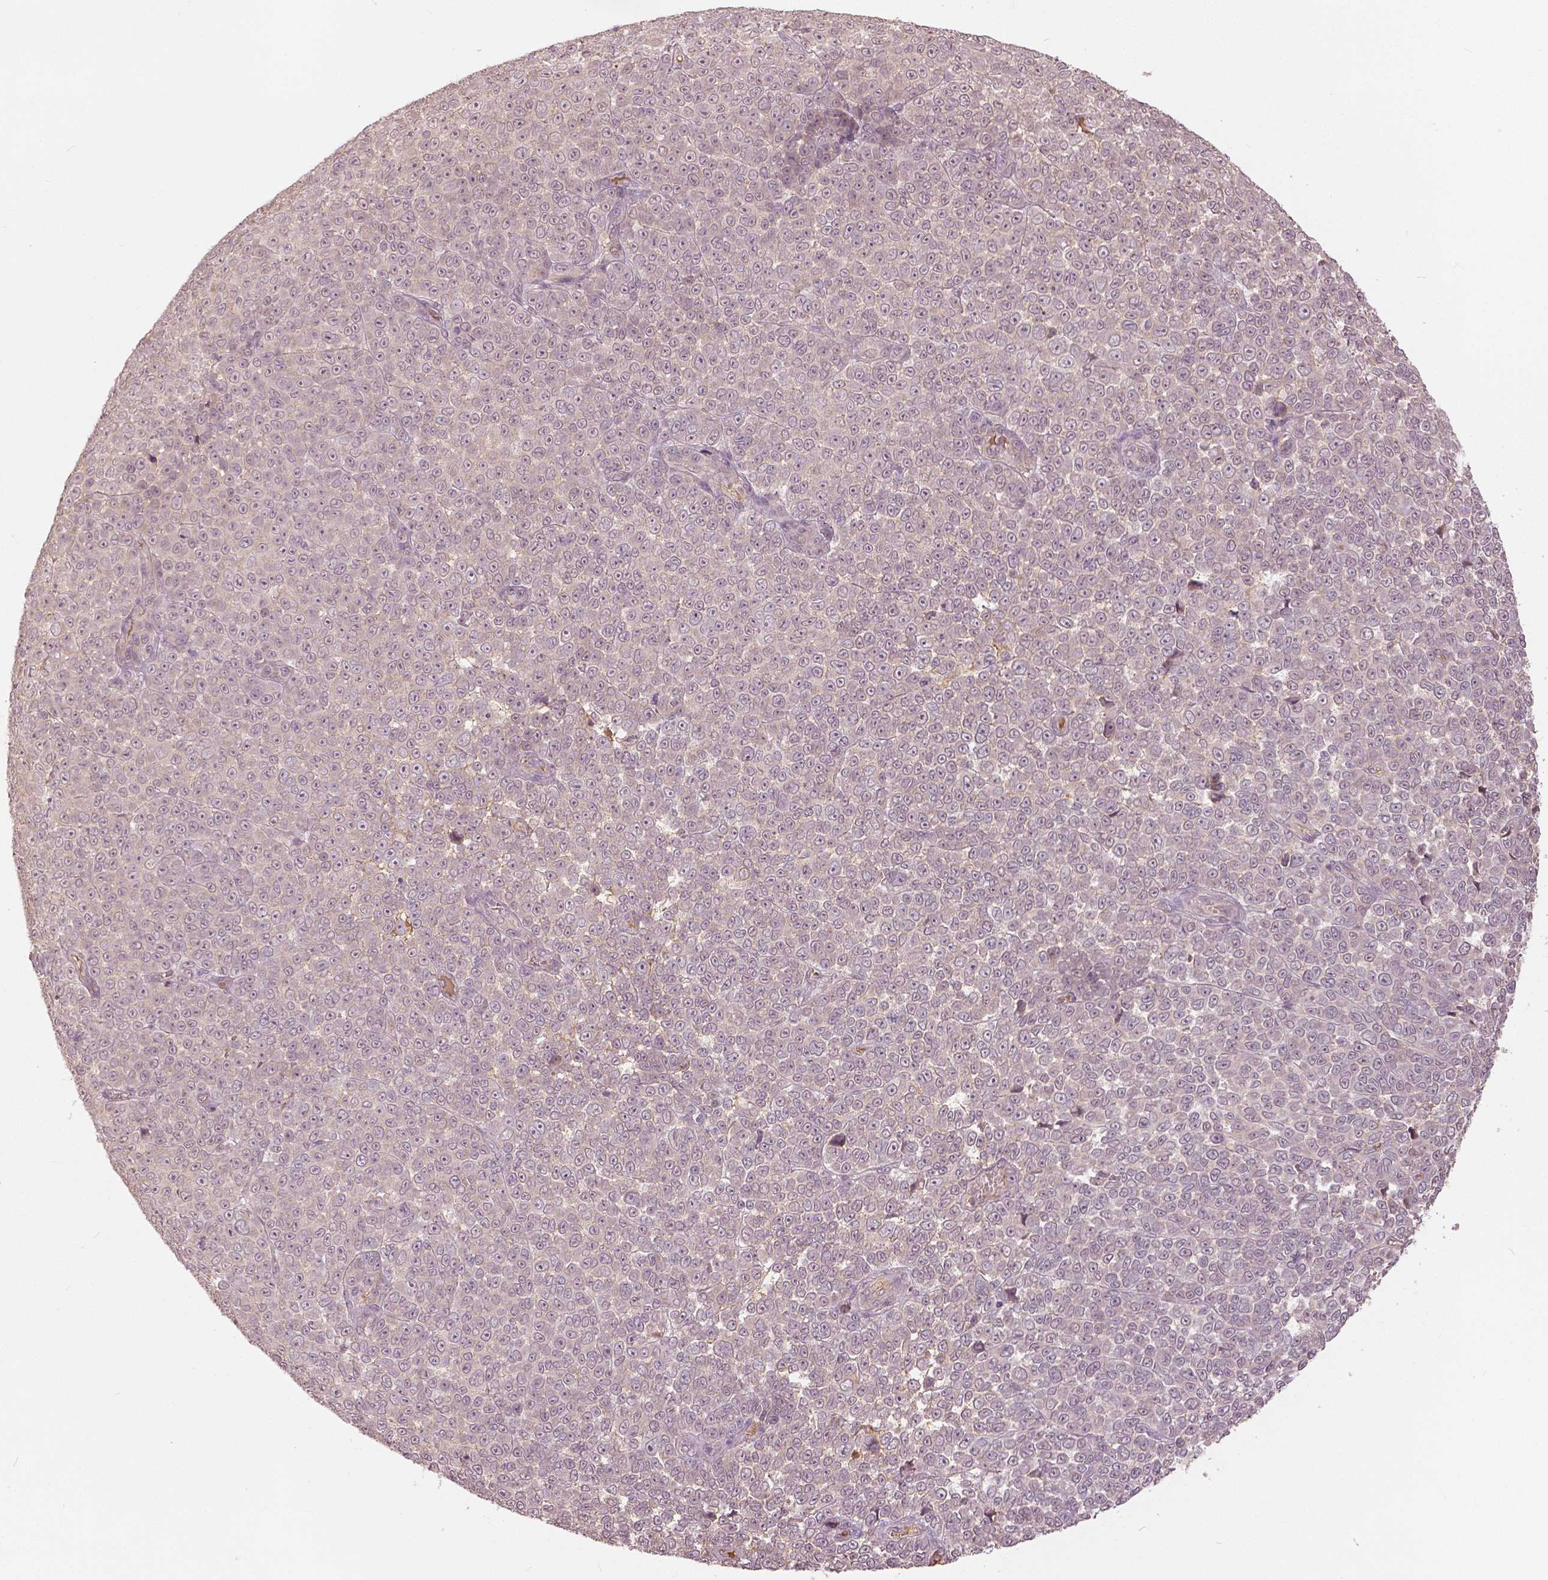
{"staining": {"intensity": "negative", "quantity": "none", "location": "none"}, "tissue": "melanoma", "cell_type": "Tumor cells", "image_type": "cancer", "snomed": [{"axis": "morphology", "description": "Malignant melanoma, NOS"}, {"axis": "topography", "description": "Skin"}], "caption": "Melanoma was stained to show a protein in brown. There is no significant positivity in tumor cells.", "gene": "ANGPTL4", "patient": {"sex": "female", "age": 95}}